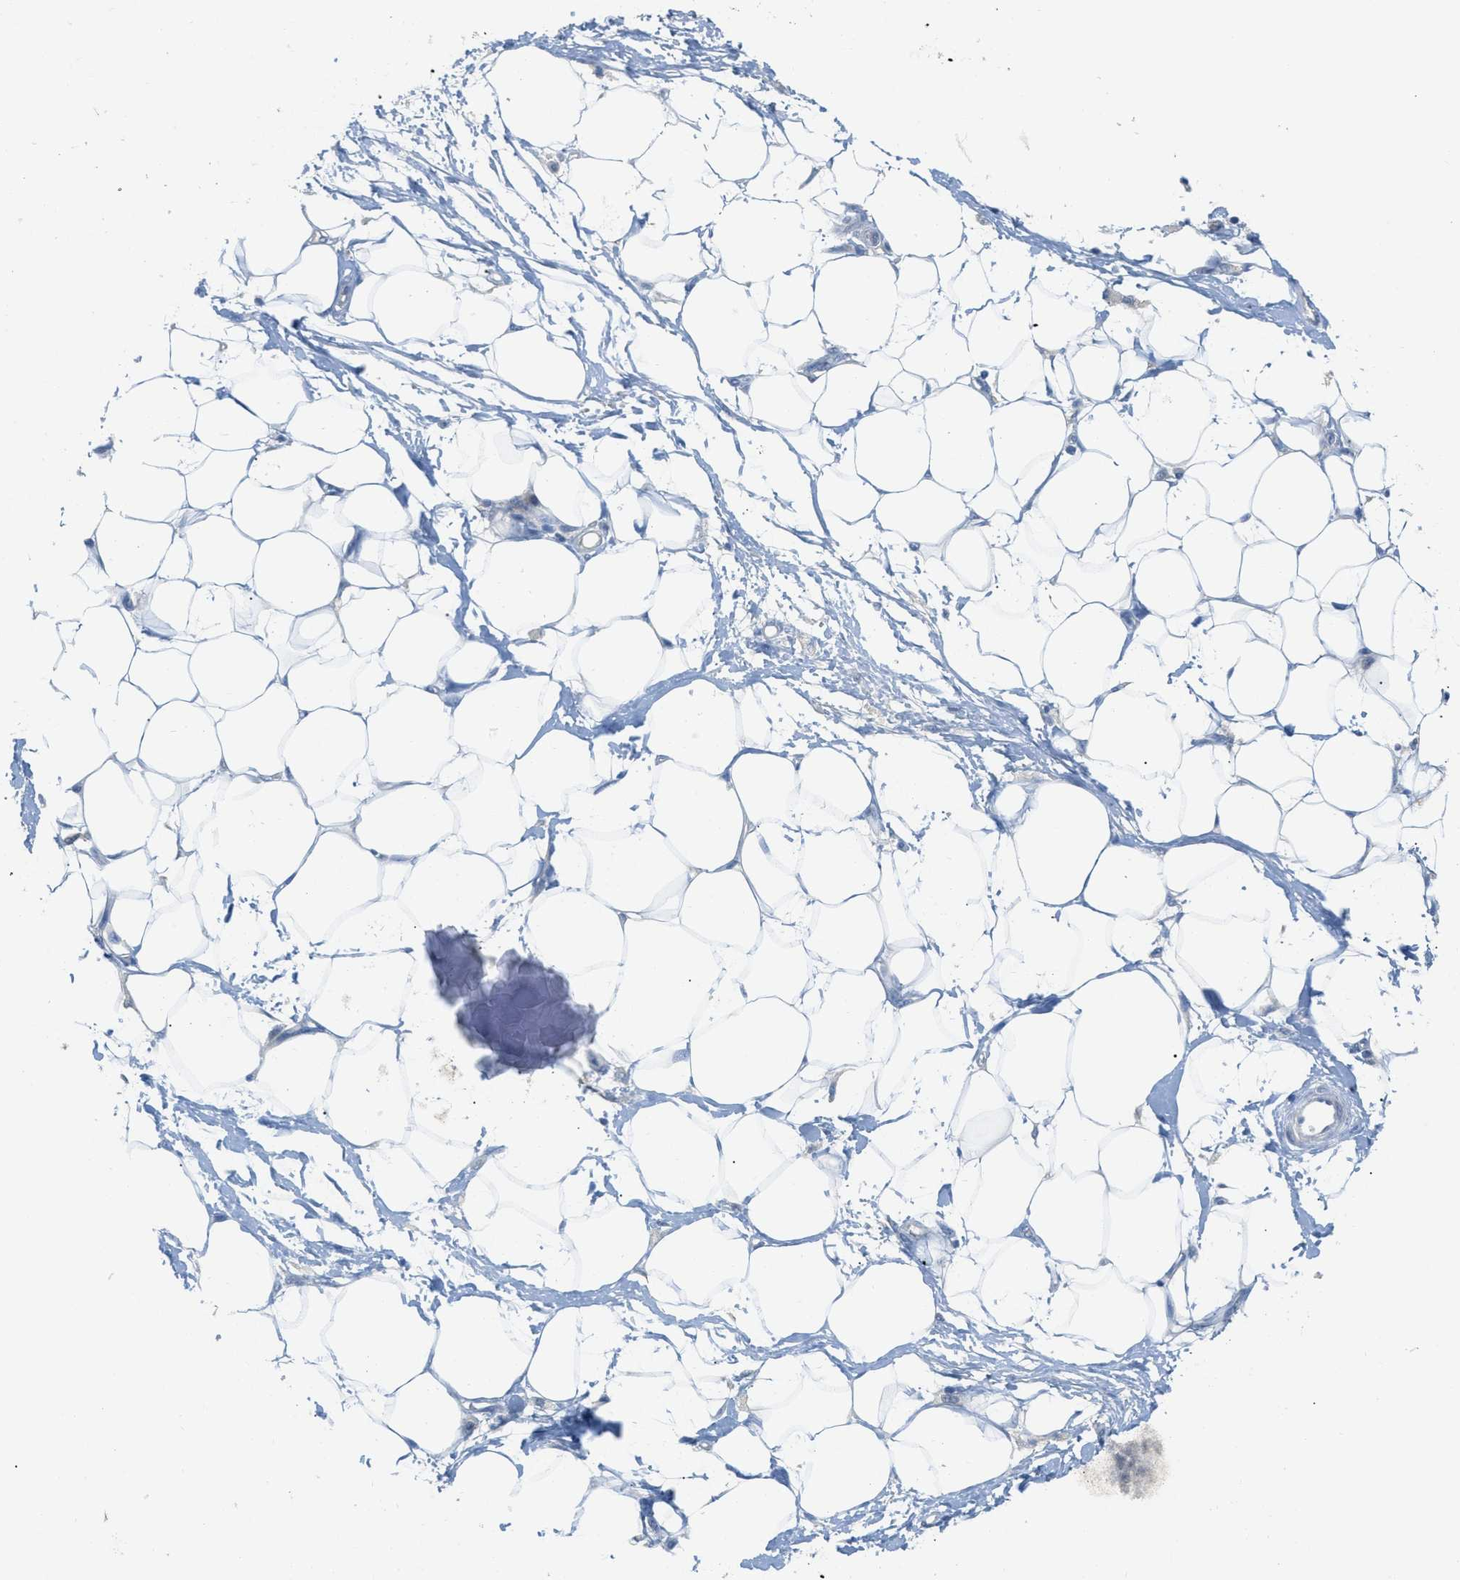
{"staining": {"intensity": "negative", "quantity": "none", "location": "none"}, "tissue": "adipose tissue", "cell_type": "Adipocytes", "image_type": "normal", "snomed": [{"axis": "morphology", "description": "Normal tissue, NOS"}, {"axis": "morphology", "description": "Urothelial carcinoma, High grade"}, {"axis": "topography", "description": "Vascular tissue"}, {"axis": "topography", "description": "Urinary bladder"}], "caption": "Immunohistochemistry of unremarkable human adipose tissue reveals no positivity in adipocytes. Nuclei are stained in blue.", "gene": "HSF2", "patient": {"sex": "female", "age": 56}}